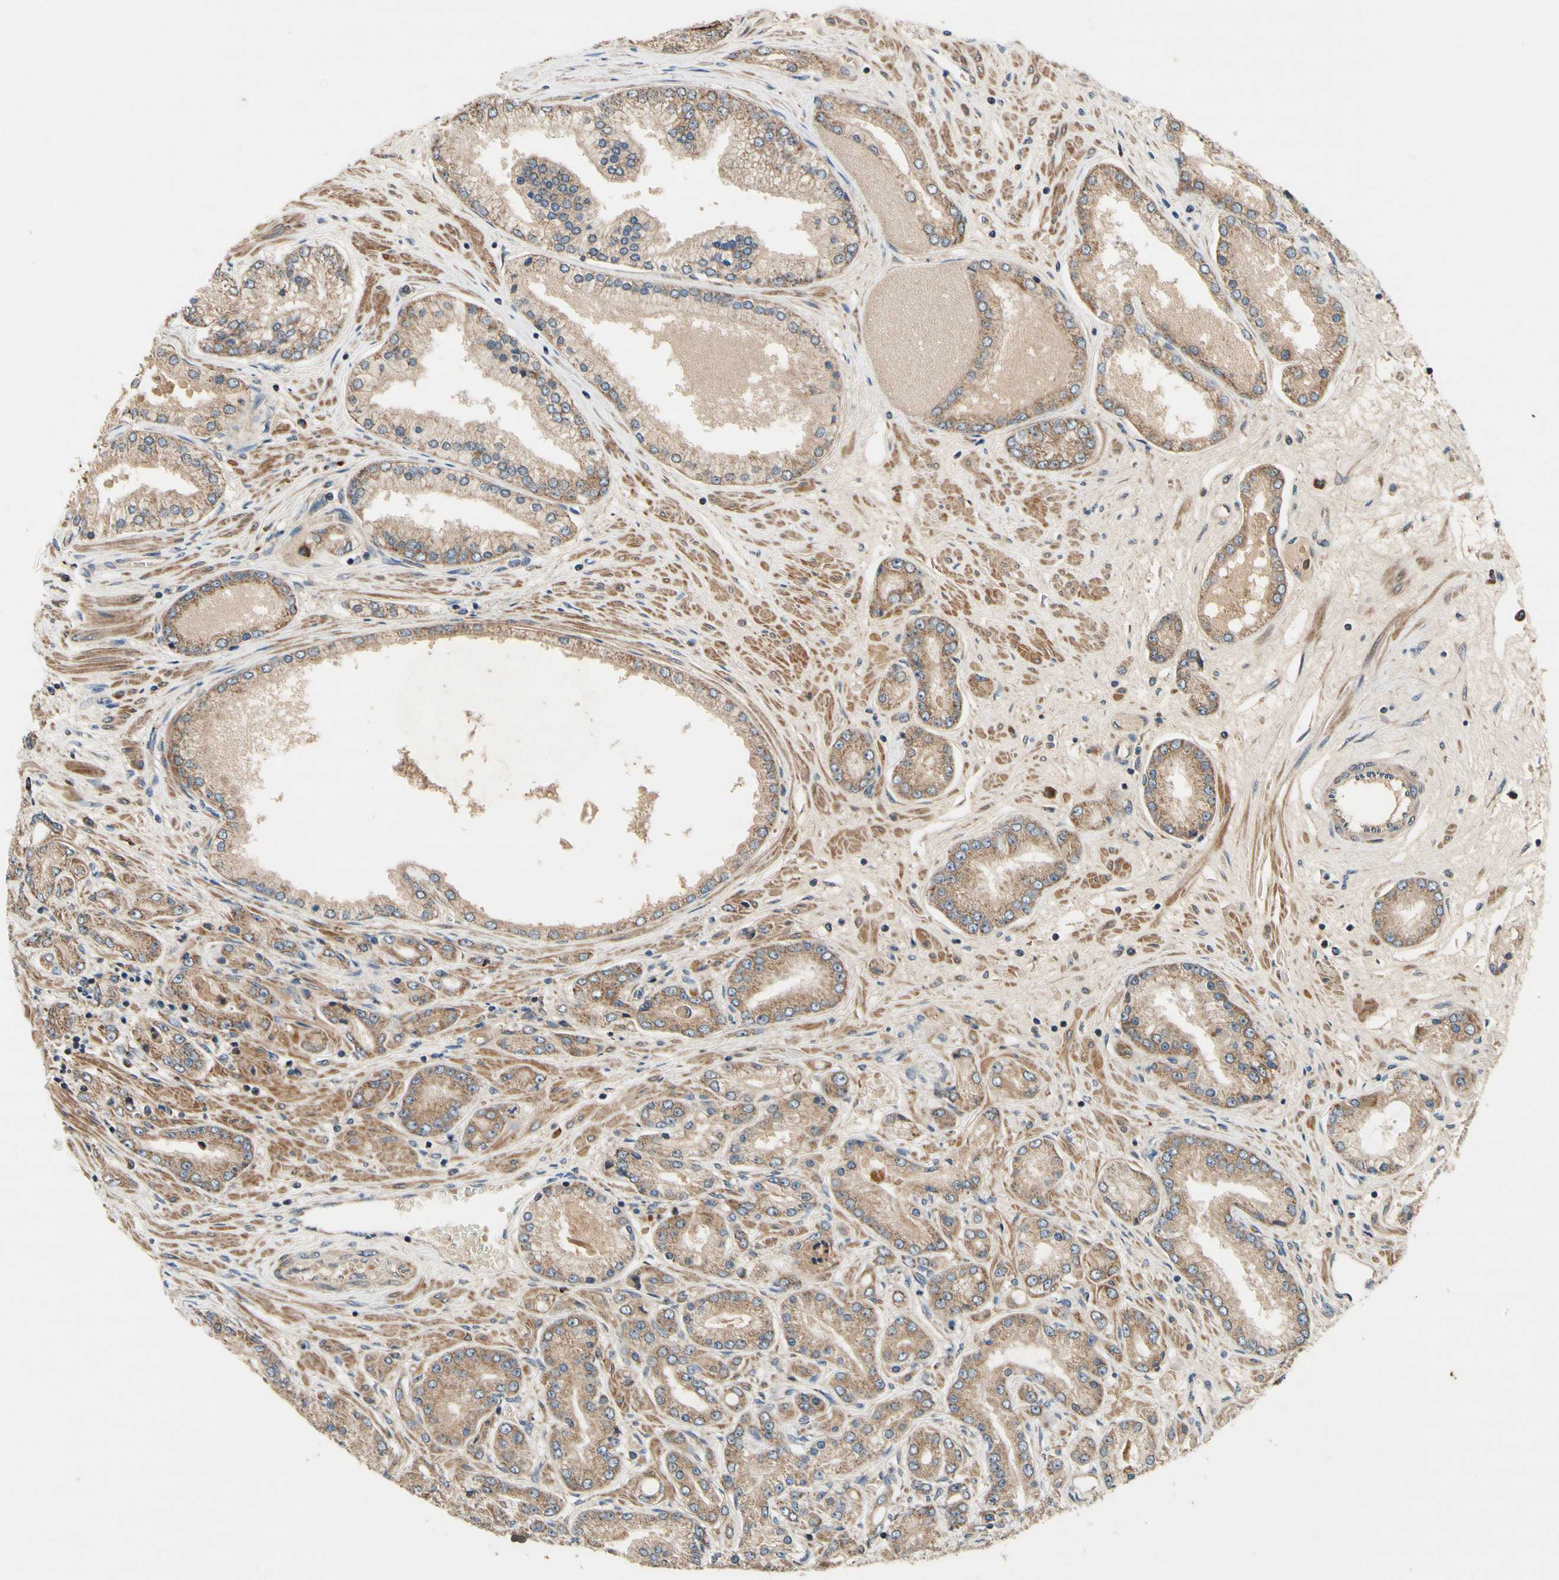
{"staining": {"intensity": "moderate", "quantity": ">75%", "location": "cytoplasmic/membranous"}, "tissue": "prostate cancer", "cell_type": "Tumor cells", "image_type": "cancer", "snomed": [{"axis": "morphology", "description": "Adenocarcinoma, High grade"}, {"axis": "topography", "description": "Prostate"}], "caption": "Human prostate cancer stained for a protein (brown) demonstrates moderate cytoplasmic/membranous positive staining in about >75% of tumor cells.", "gene": "DDOST", "patient": {"sex": "male", "age": 59}}